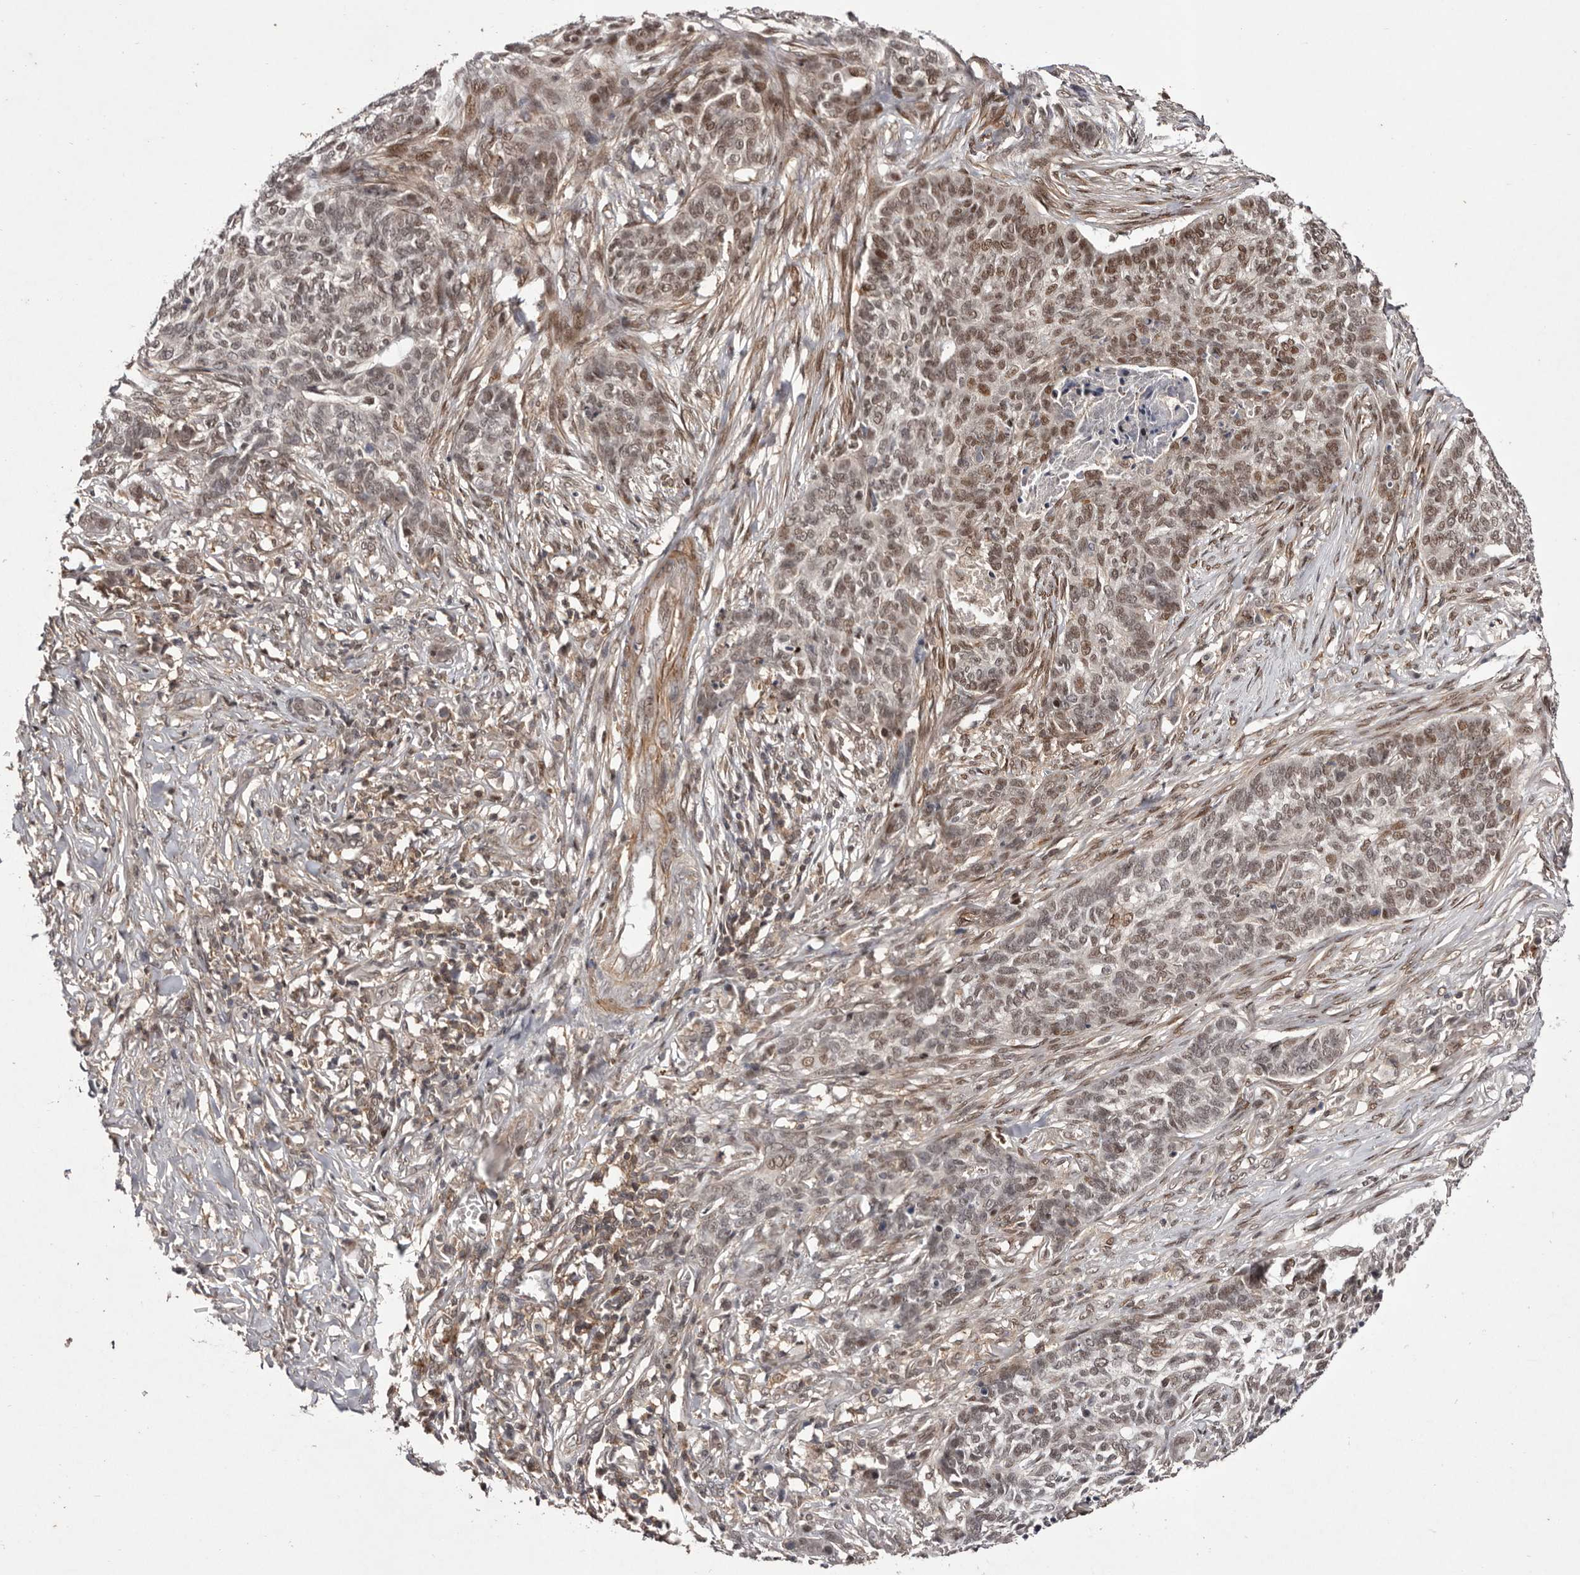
{"staining": {"intensity": "moderate", "quantity": ">75%", "location": "nuclear"}, "tissue": "skin cancer", "cell_type": "Tumor cells", "image_type": "cancer", "snomed": [{"axis": "morphology", "description": "Basal cell carcinoma"}, {"axis": "topography", "description": "Skin"}], "caption": "Immunohistochemical staining of human skin basal cell carcinoma shows medium levels of moderate nuclear positivity in approximately >75% of tumor cells. The protein of interest is shown in brown color, while the nuclei are stained blue.", "gene": "FBXO5", "patient": {"sex": "male", "age": 85}}